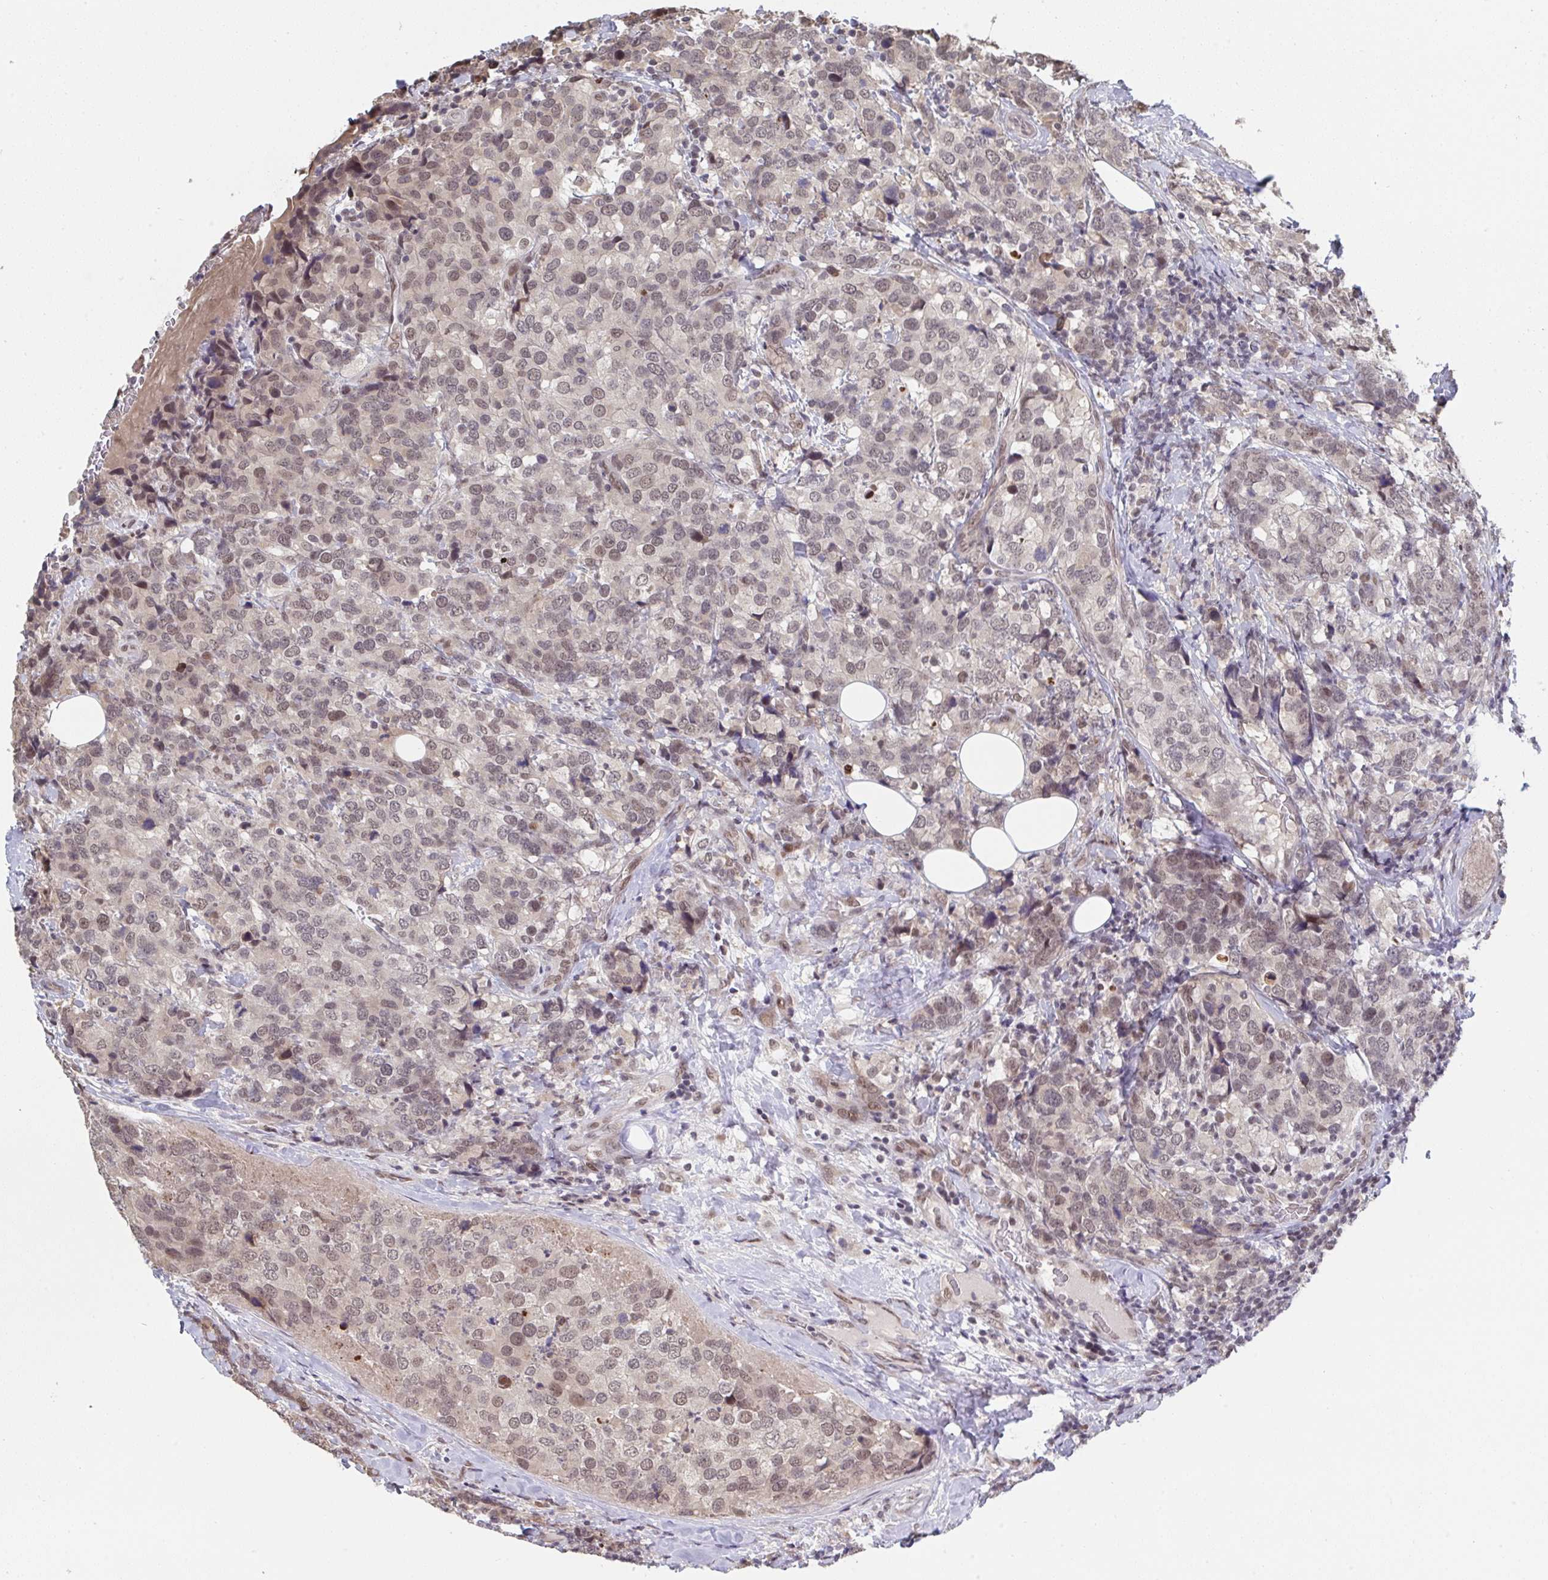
{"staining": {"intensity": "weak", "quantity": ">75%", "location": "nuclear"}, "tissue": "breast cancer", "cell_type": "Tumor cells", "image_type": "cancer", "snomed": [{"axis": "morphology", "description": "Lobular carcinoma"}, {"axis": "topography", "description": "Breast"}], "caption": "Protein staining of breast lobular carcinoma tissue demonstrates weak nuclear expression in about >75% of tumor cells.", "gene": "JMJD1C", "patient": {"sex": "female", "age": 59}}